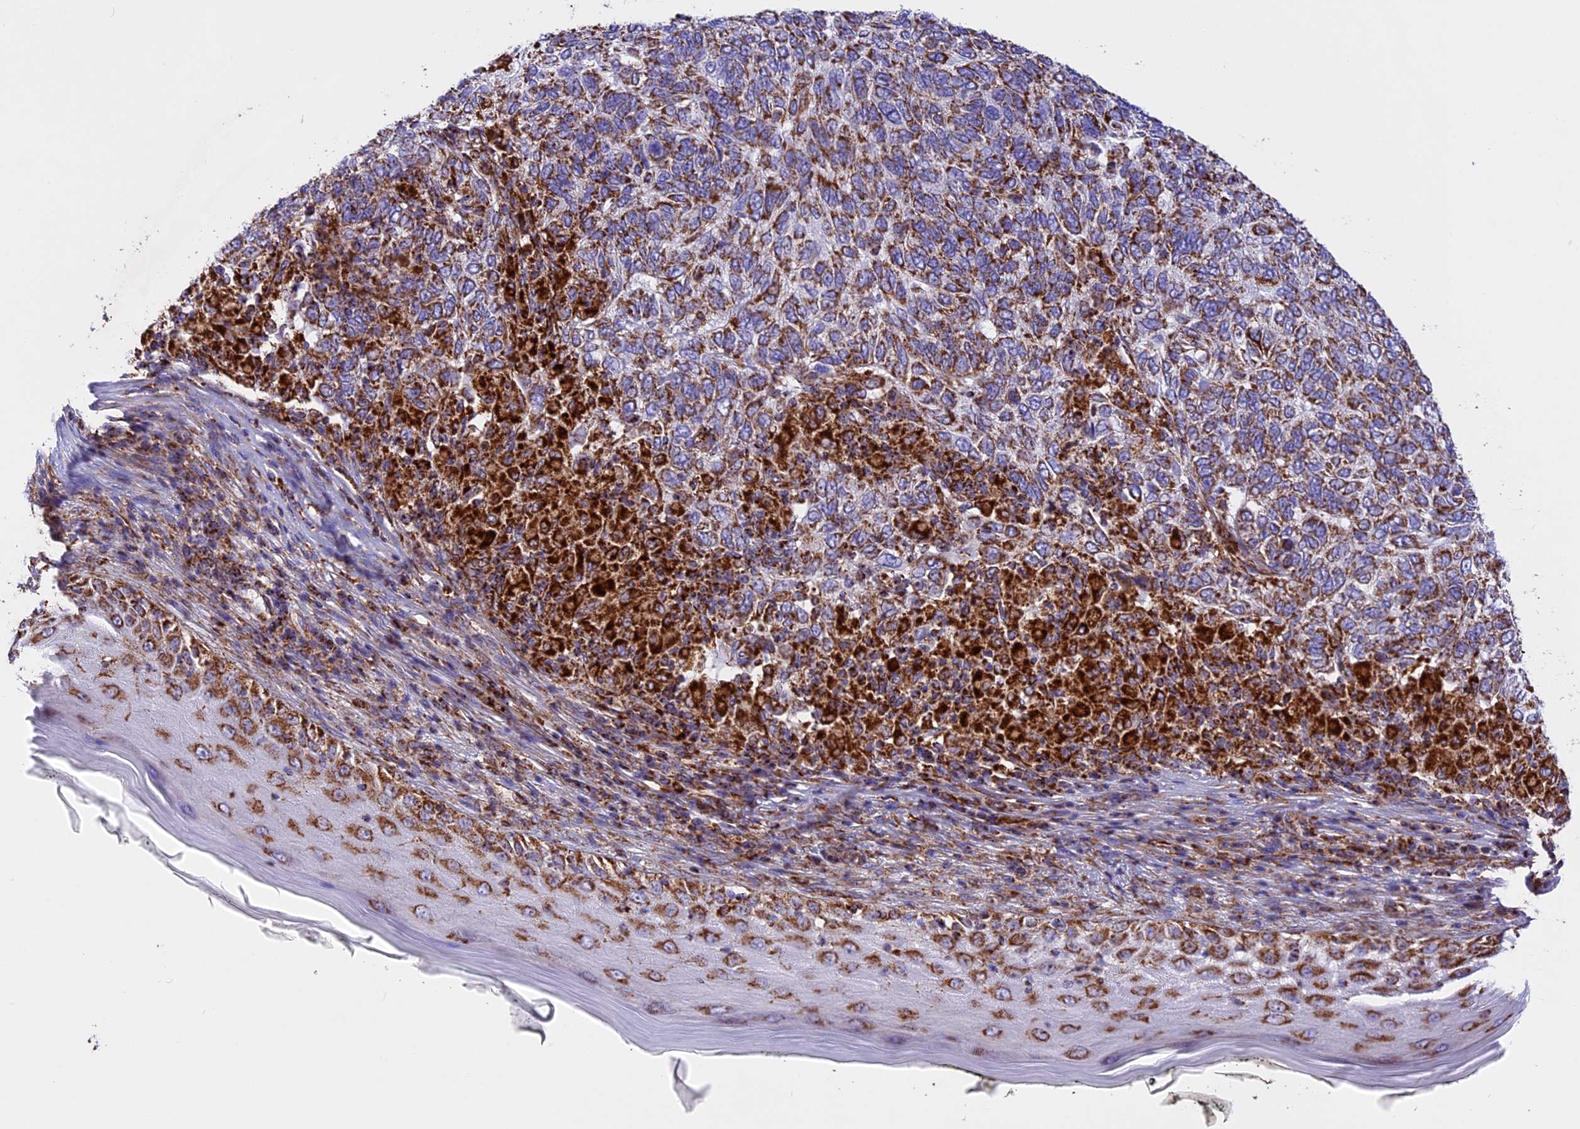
{"staining": {"intensity": "strong", "quantity": "25%-75%", "location": "cytoplasmic/membranous"}, "tissue": "skin cancer", "cell_type": "Tumor cells", "image_type": "cancer", "snomed": [{"axis": "morphology", "description": "Basal cell carcinoma"}, {"axis": "topography", "description": "Skin"}], "caption": "Basal cell carcinoma (skin) stained for a protein (brown) exhibits strong cytoplasmic/membranous positive positivity in about 25%-75% of tumor cells.", "gene": "UQCRB", "patient": {"sex": "female", "age": 65}}